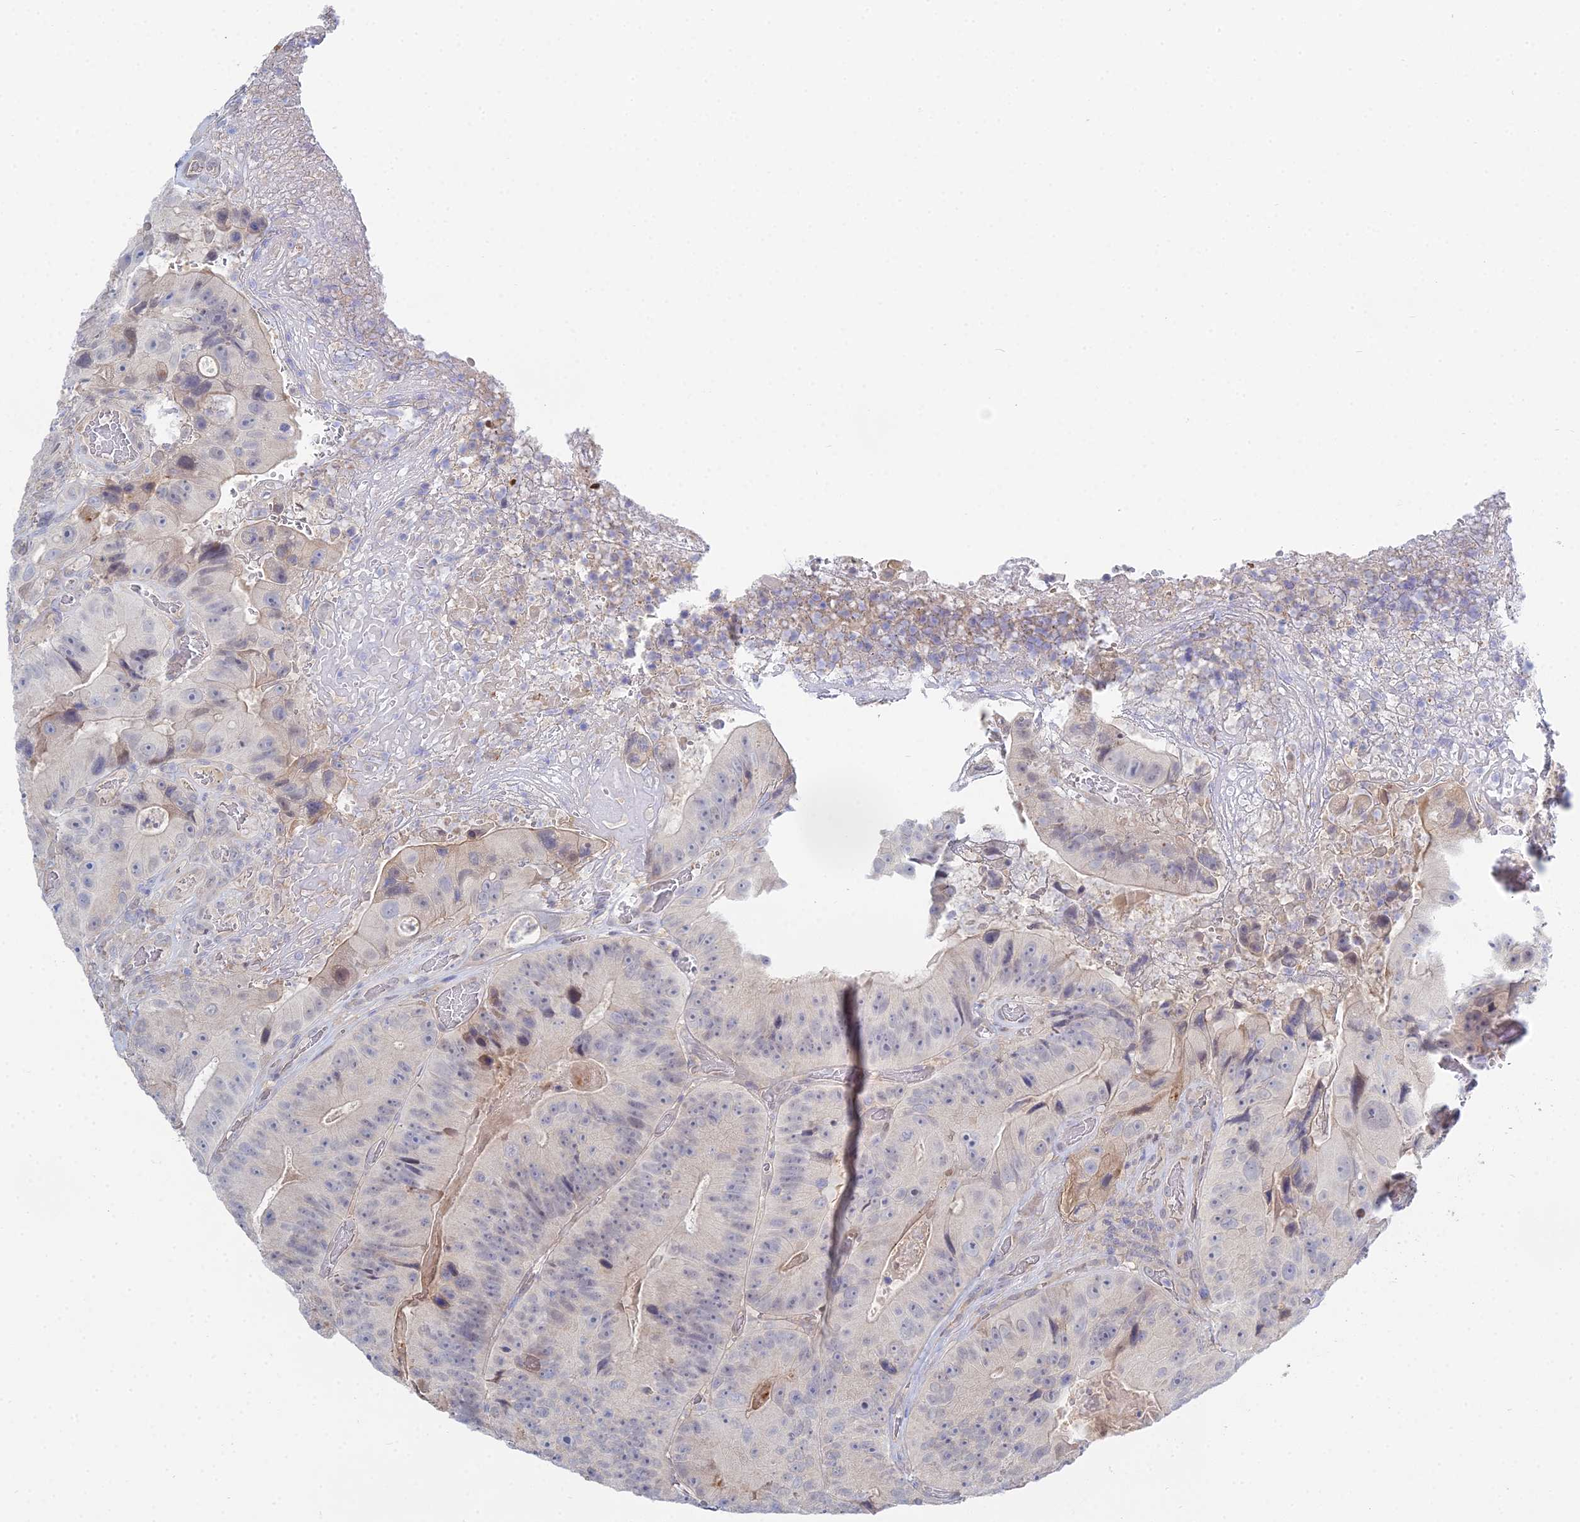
{"staining": {"intensity": "negative", "quantity": "none", "location": "none"}, "tissue": "colorectal cancer", "cell_type": "Tumor cells", "image_type": "cancer", "snomed": [{"axis": "morphology", "description": "Adenocarcinoma, NOS"}, {"axis": "topography", "description": "Colon"}], "caption": "DAB (3,3'-diaminobenzidine) immunohistochemical staining of human adenocarcinoma (colorectal) reveals no significant expression in tumor cells.", "gene": "DNAH14", "patient": {"sex": "female", "age": 86}}